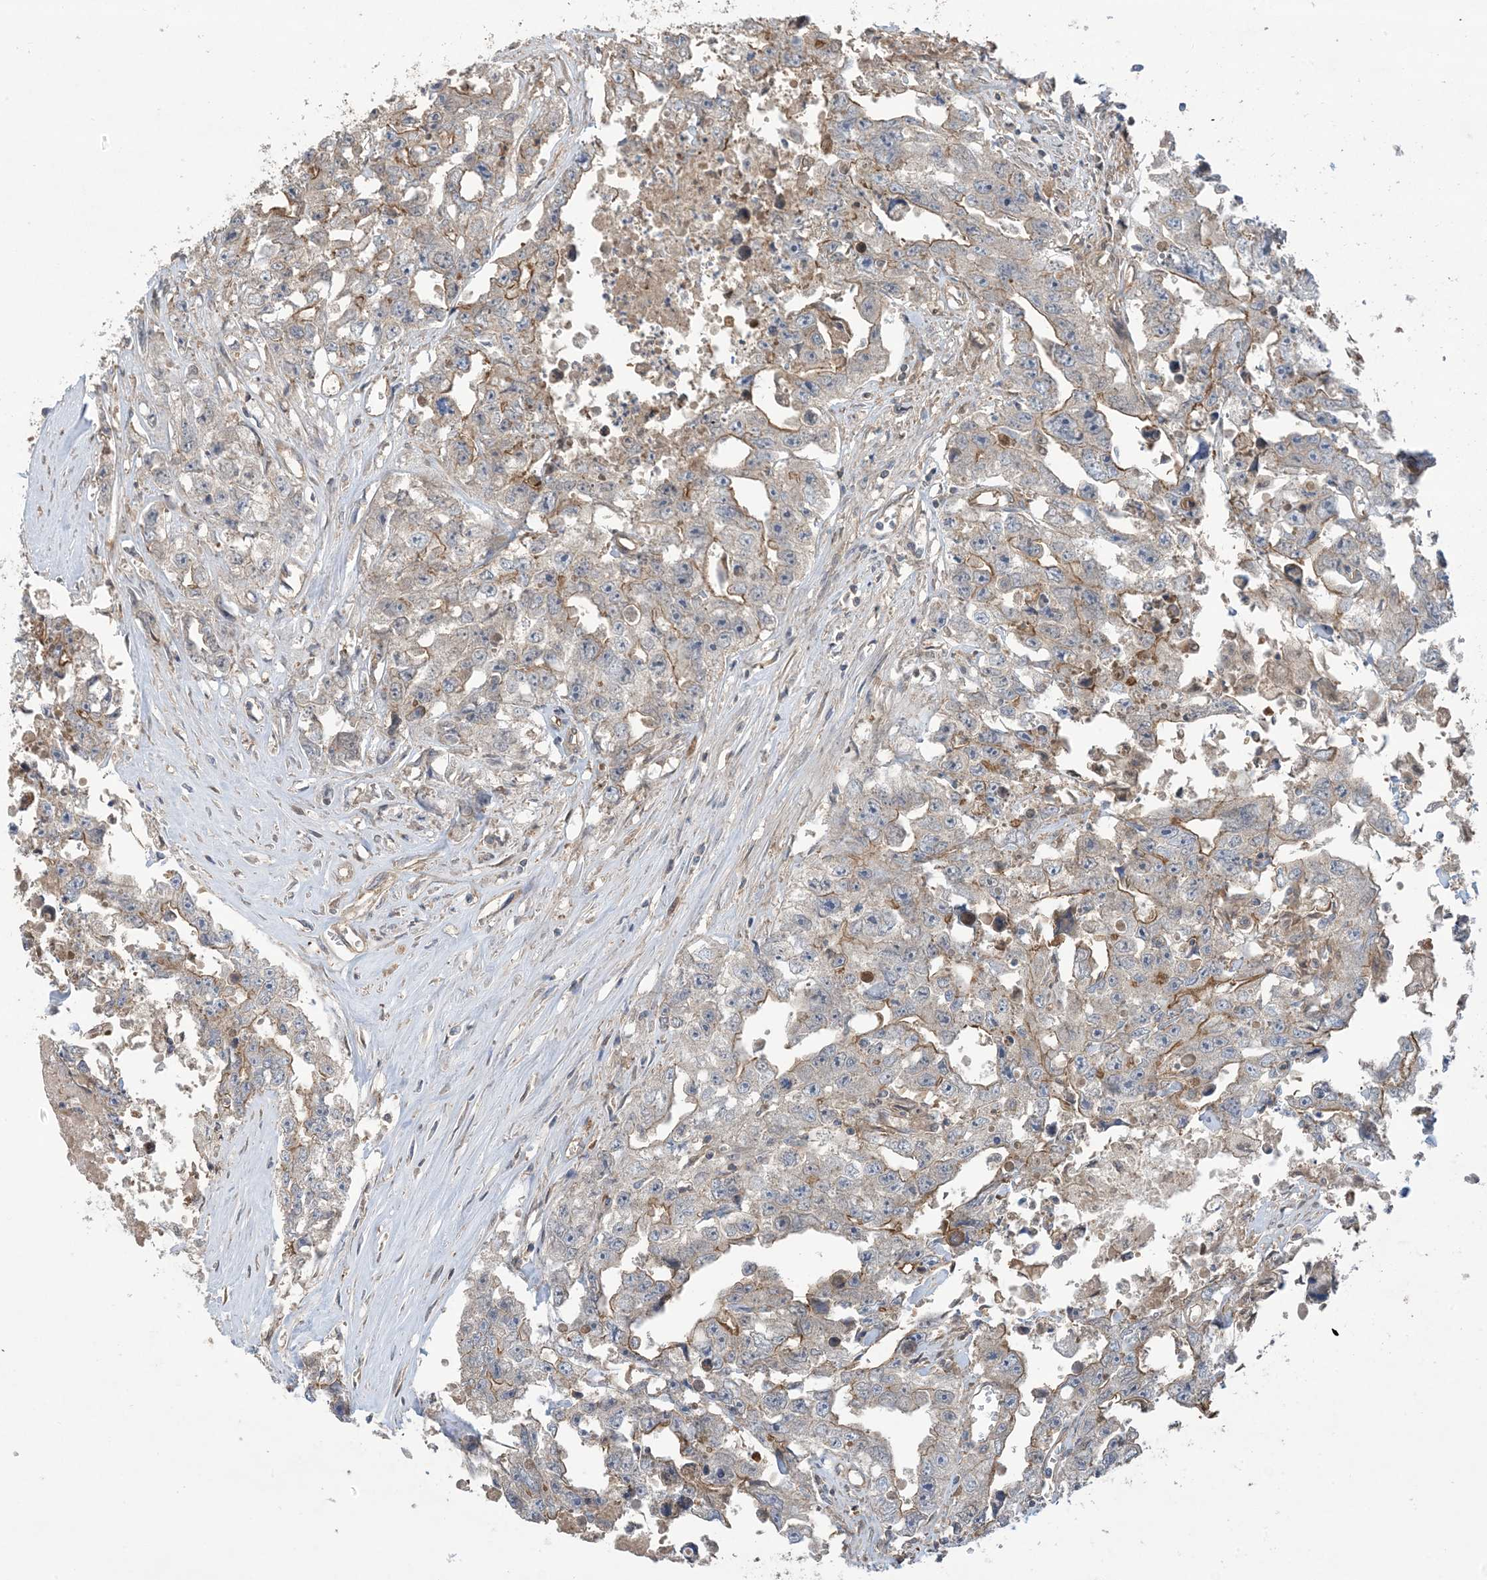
{"staining": {"intensity": "moderate", "quantity": "<25%", "location": "cytoplasmic/membranous"}, "tissue": "testis cancer", "cell_type": "Tumor cells", "image_type": "cancer", "snomed": [{"axis": "morphology", "description": "Seminoma, NOS"}, {"axis": "morphology", "description": "Carcinoma, Embryonal, NOS"}, {"axis": "topography", "description": "Testis"}], "caption": "Immunohistochemical staining of testis embryonal carcinoma demonstrates moderate cytoplasmic/membranous protein expression in about <25% of tumor cells.", "gene": "CCNY", "patient": {"sex": "male", "age": 43}}